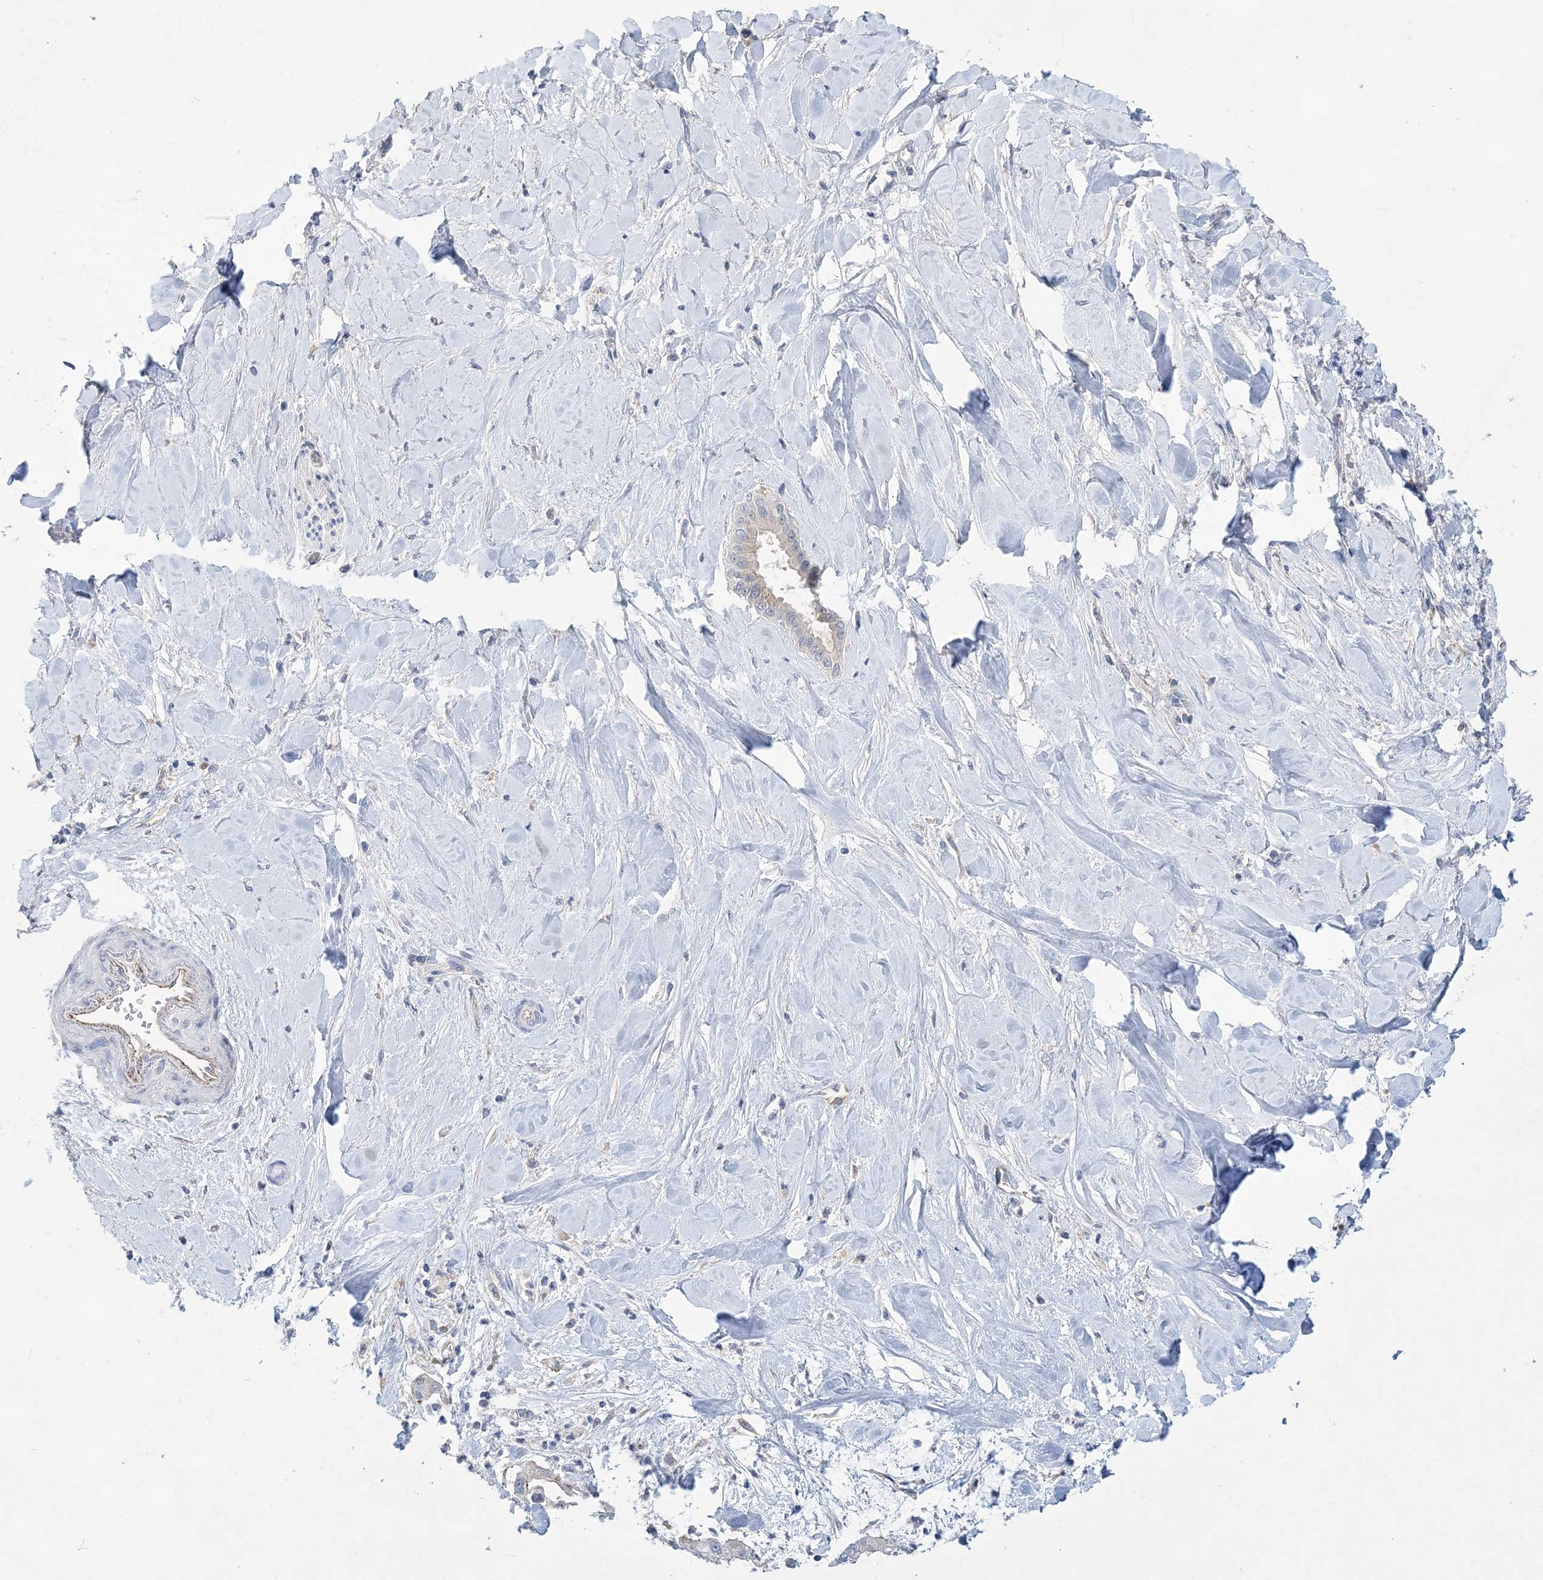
{"staining": {"intensity": "moderate", "quantity": "<25%", "location": "cytoplasmic/membranous"}, "tissue": "liver cancer", "cell_type": "Tumor cells", "image_type": "cancer", "snomed": [{"axis": "morphology", "description": "Cholangiocarcinoma"}, {"axis": "topography", "description": "Liver"}], "caption": "A brown stain shows moderate cytoplasmic/membranous positivity of a protein in liver cancer (cholangiocarcinoma) tumor cells. (Brightfield microscopy of DAB IHC at high magnification).", "gene": "TRAPPC13", "patient": {"sex": "female", "age": 54}}